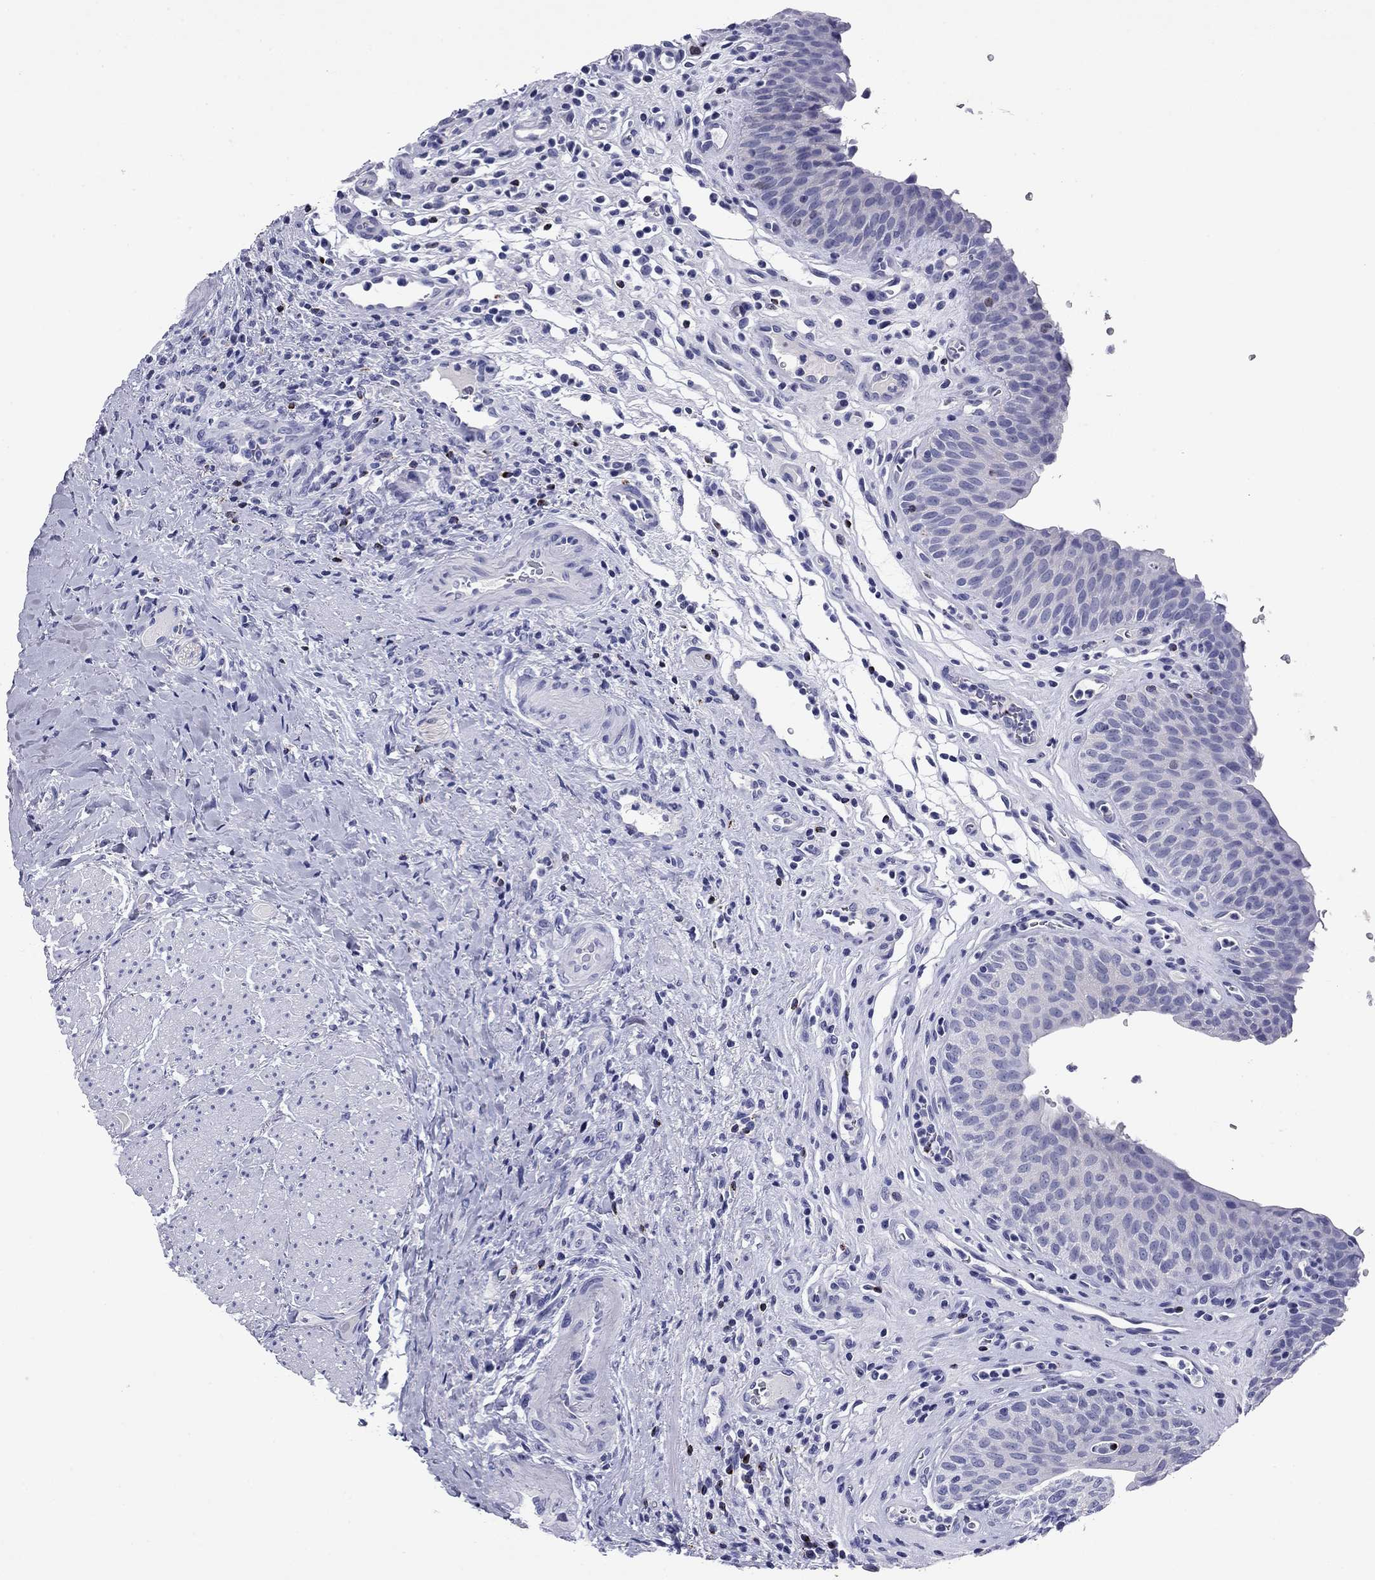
{"staining": {"intensity": "negative", "quantity": "none", "location": "none"}, "tissue": "urinary bladder", "cell_type": "Urothelial cells", "image_type": "normal", "snomed": [{"axis": "morphology", "description": "Normal tissue, NOS"}, {"axis": "topography", "description": "Urinary bladder"}], "caption": "Image shows no significant protein positivity in urothelial cells of benign urinary bladder.", "gene": "GZMK", "patient": {"sex": "male", "age": 66}}